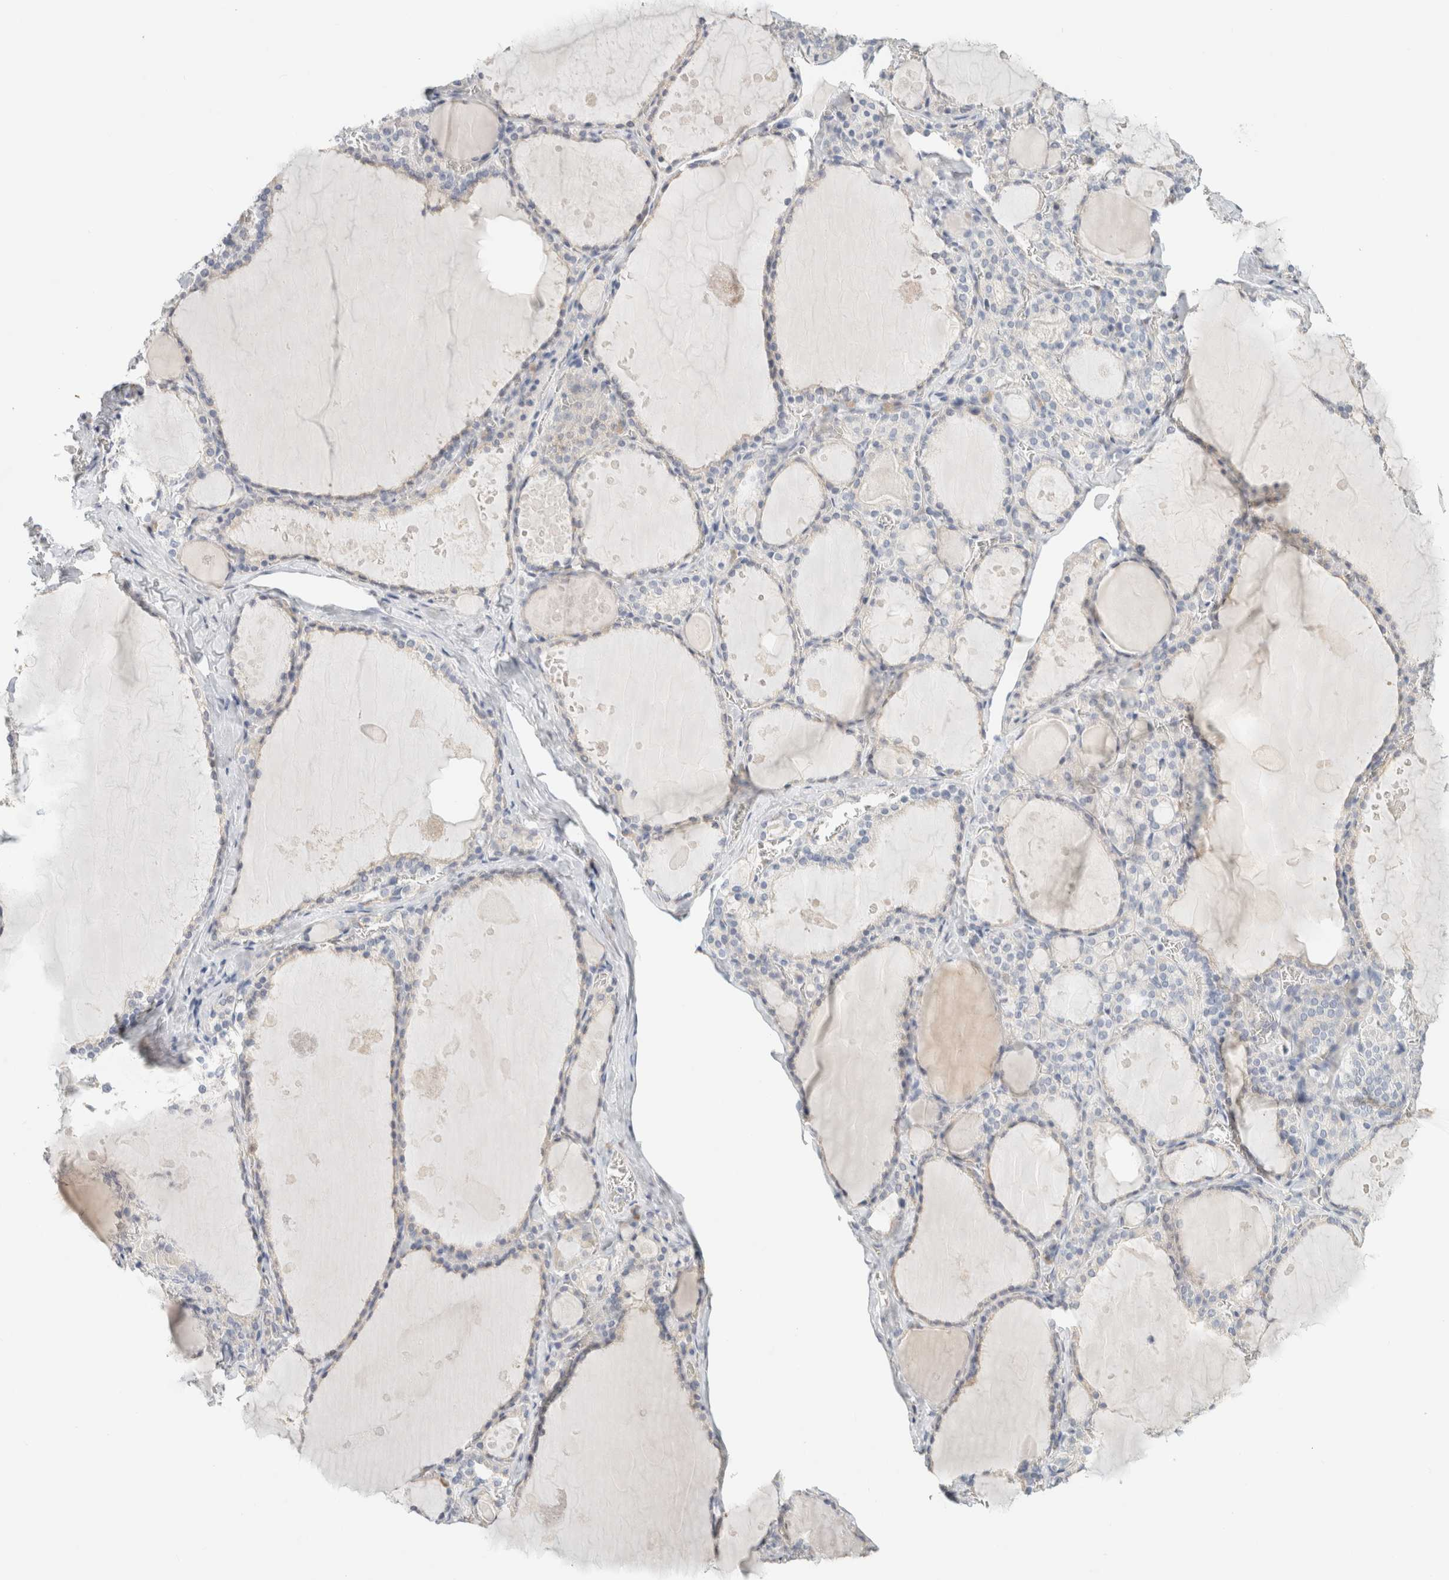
{"staining": {"intensity": "negative", "quantity": "none", "location": "none"}, "tissue": "thyroid gland", "cell_type": "Glandular cells", "image_type": "normal", "snomed": [{"axis": "morphology", "description": "Normal tissue, NOS"}, {"axis": "topography", "description": "Thyroid gland"}], "caption": "DAB (3,3'-diaminobenzidine) immunohistochemical staining of benign thyroid gland exhibits no significant positivity in glandular cells. (DAB (3,3'-diaminobenzidine) immunohistochemistry (IHC), high magnification).", "gene": "NEFM", "patient": {"sex": "male", "age": 56}}